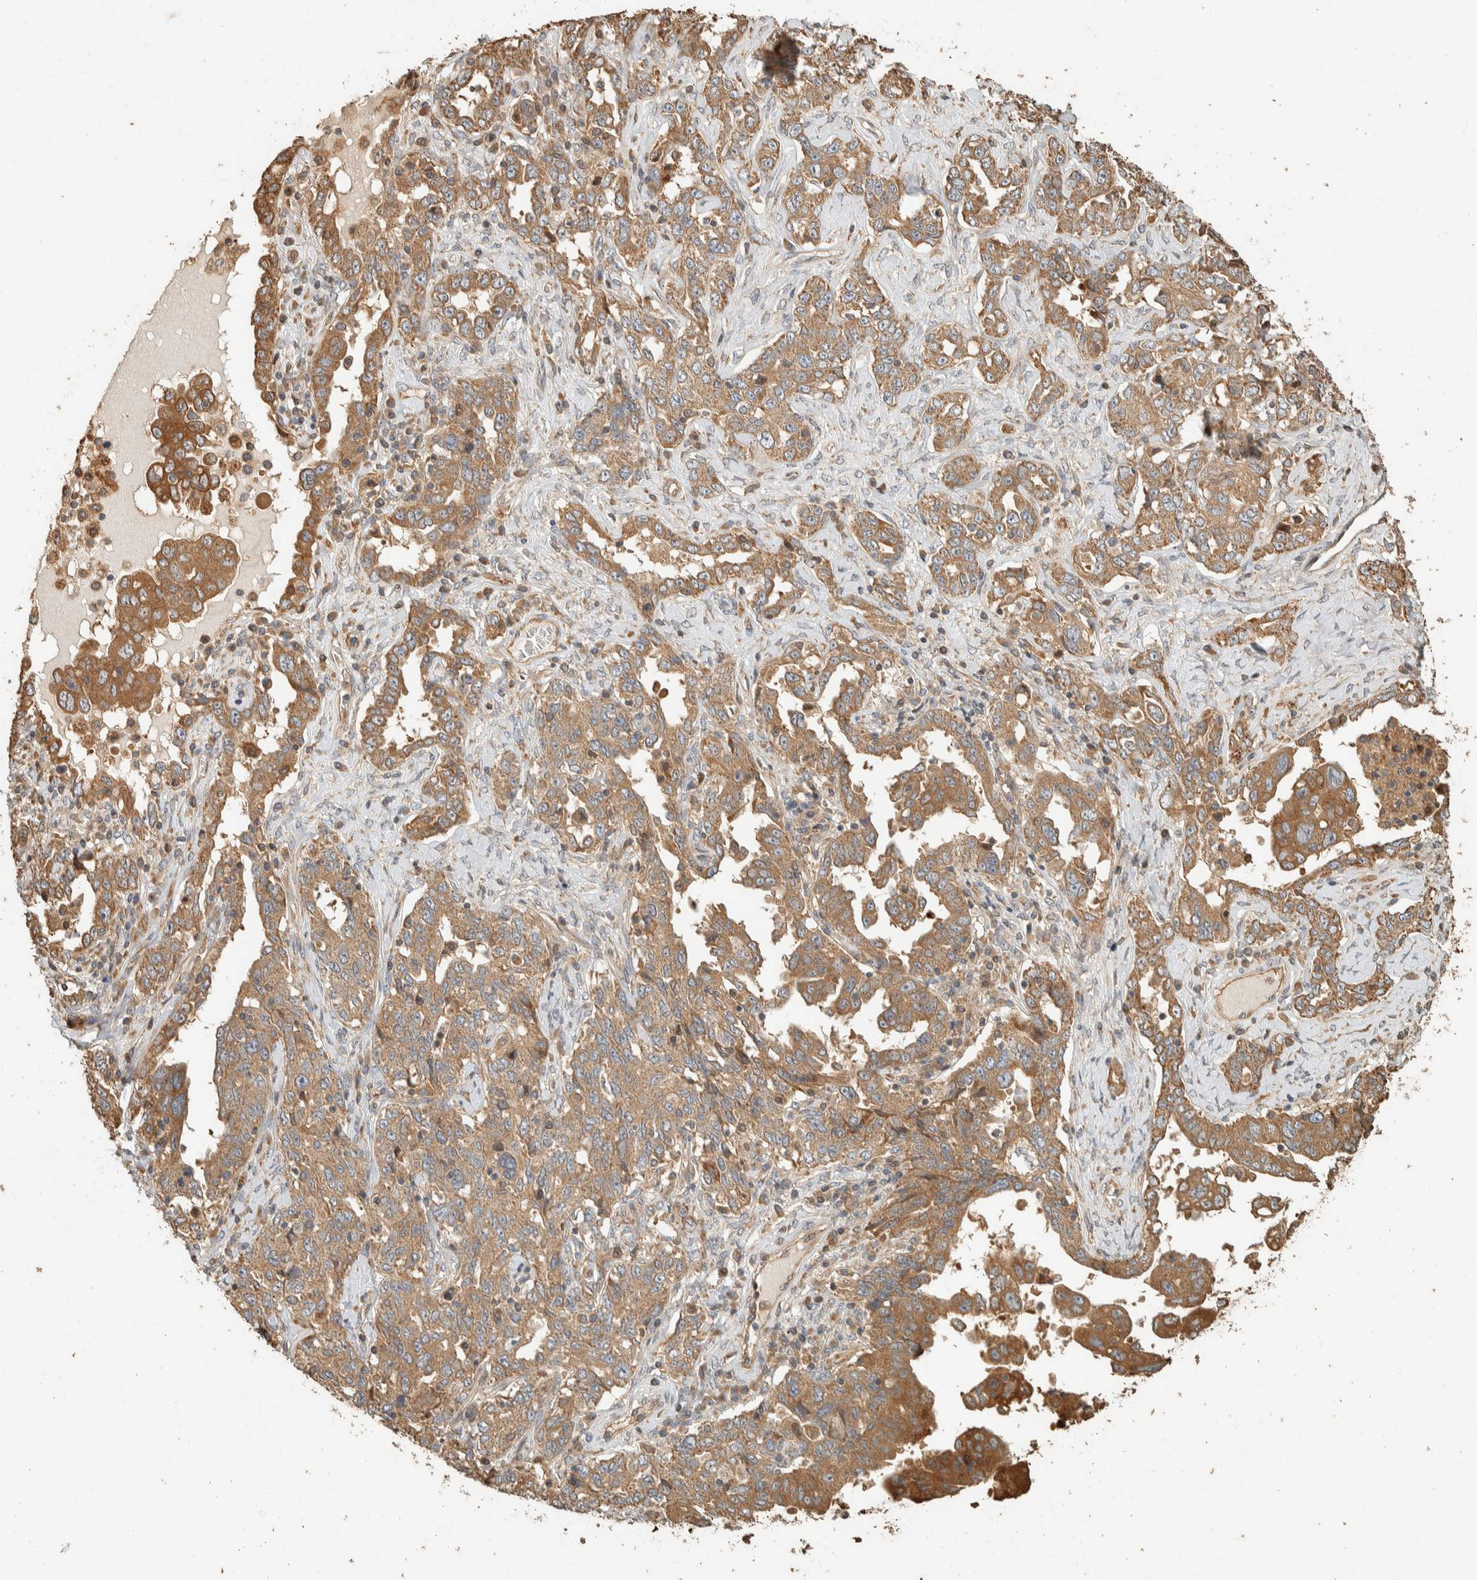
{"staining": {"intensity": "moderate", "quantity": ">75%", "location": "cytoplasmic/membranous"}, "tissue": "ovarian cancer", "cell_type": "Tumor cells", "image_type": "cancer", "snomed": [{"axis": "morphology", "description": "Carcinoma, endometroid"}, {"axis": "topography", "description": "Ovary"}], "caption": "IHC (DAB) staining of ovarian cancer displays moderate cytoplasmic/membranous protein expression in about >75% of tumor cells.", "gene": "EXOC7", "patient": {"sex": "female", "age": 62}}